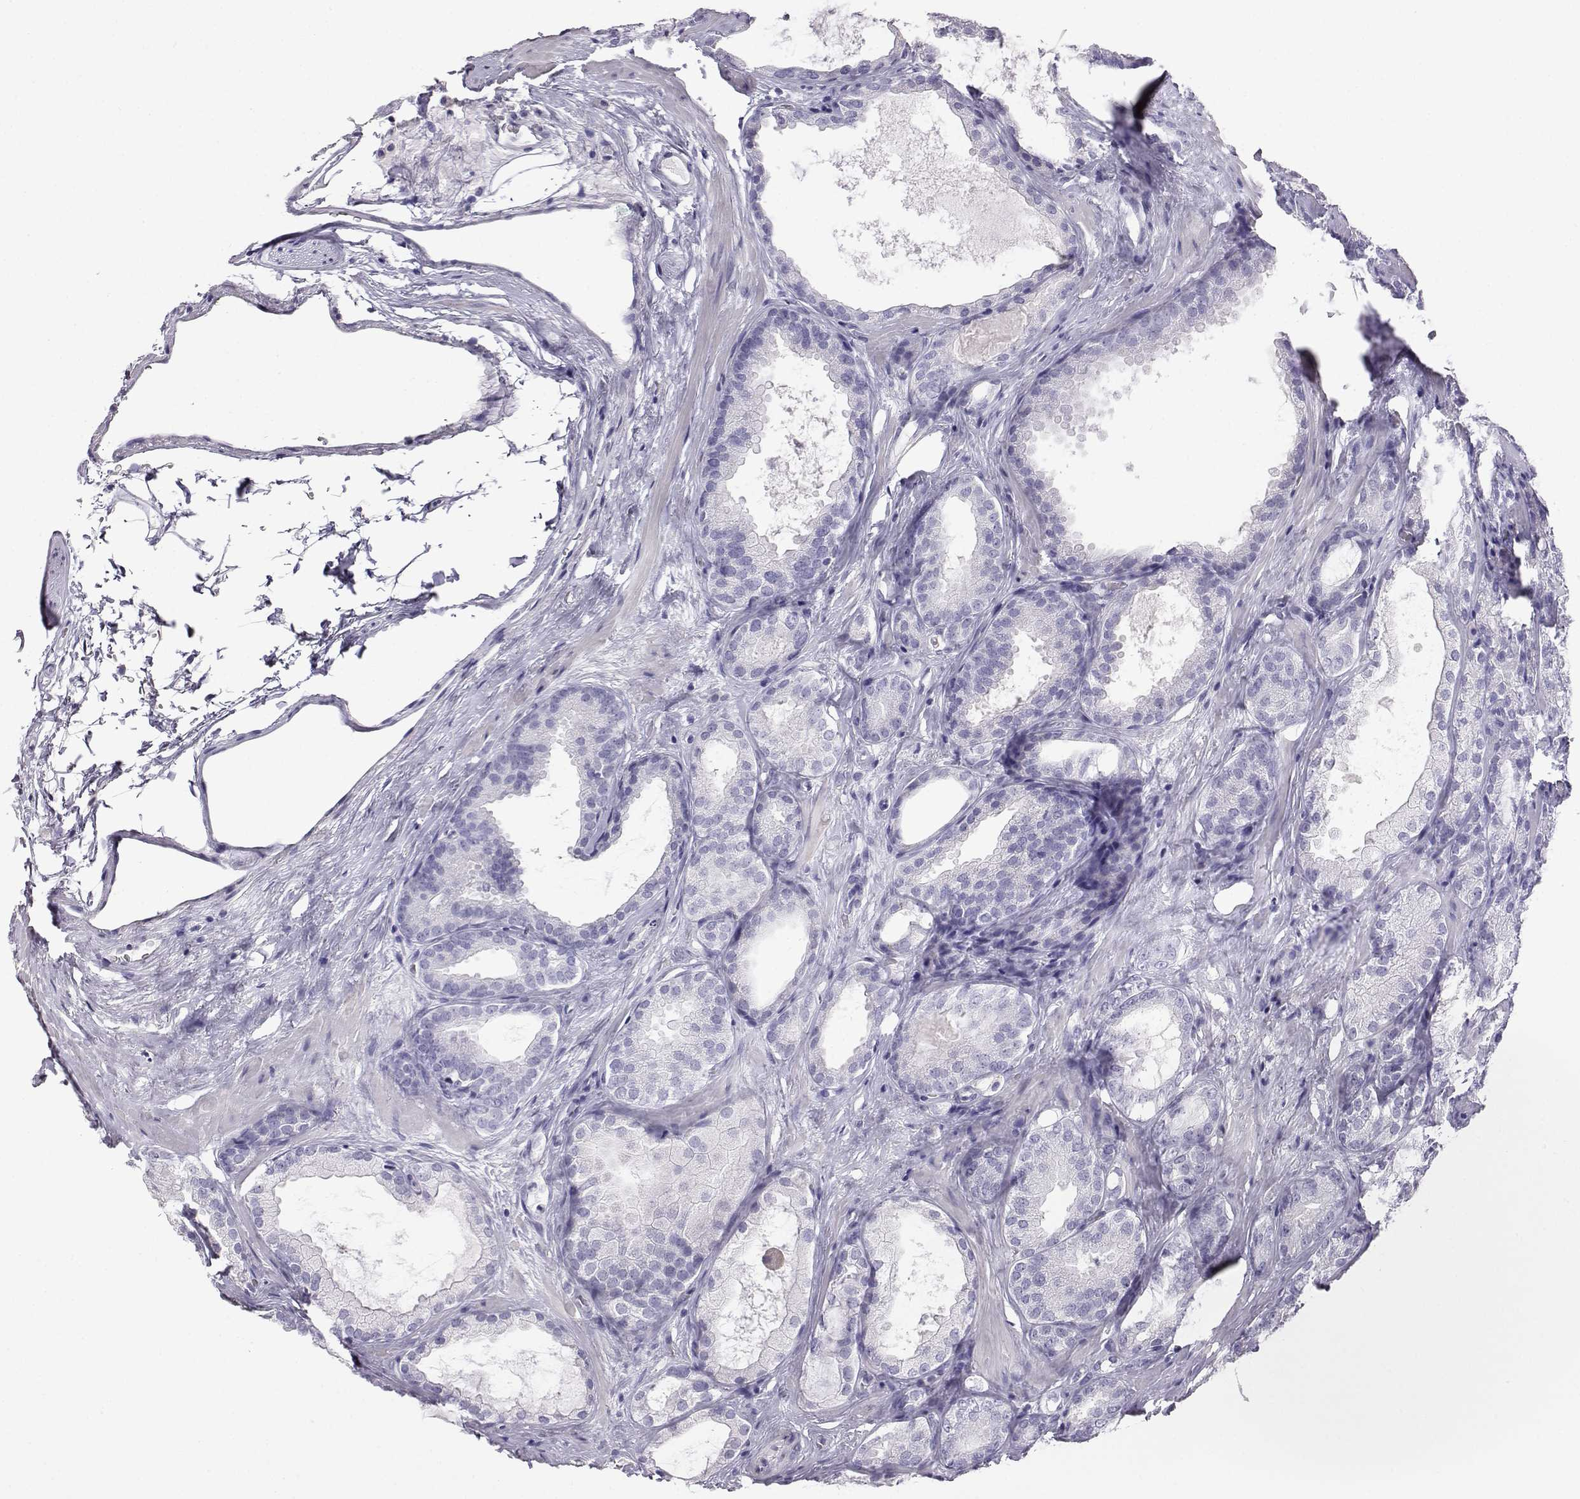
{"staining": {"intensity": "negative", "quantity": "none", "location": "none"}, "tissue": "prostate cancer", "cell_type": "Tumor cells", "image_type": "cancer", "snomed": [{"axis": "morphology", "description": "Adenocarcinoma, High grade"}, {"axis": "topography", "description": "Prostate"}], "caption": "Protein analysis of prostate high-grade adenocarcinoma exhibits no significant staining in tumor cells.", "gene": "AKR1B1", "patient": {"sex": "male", "age": 64}}